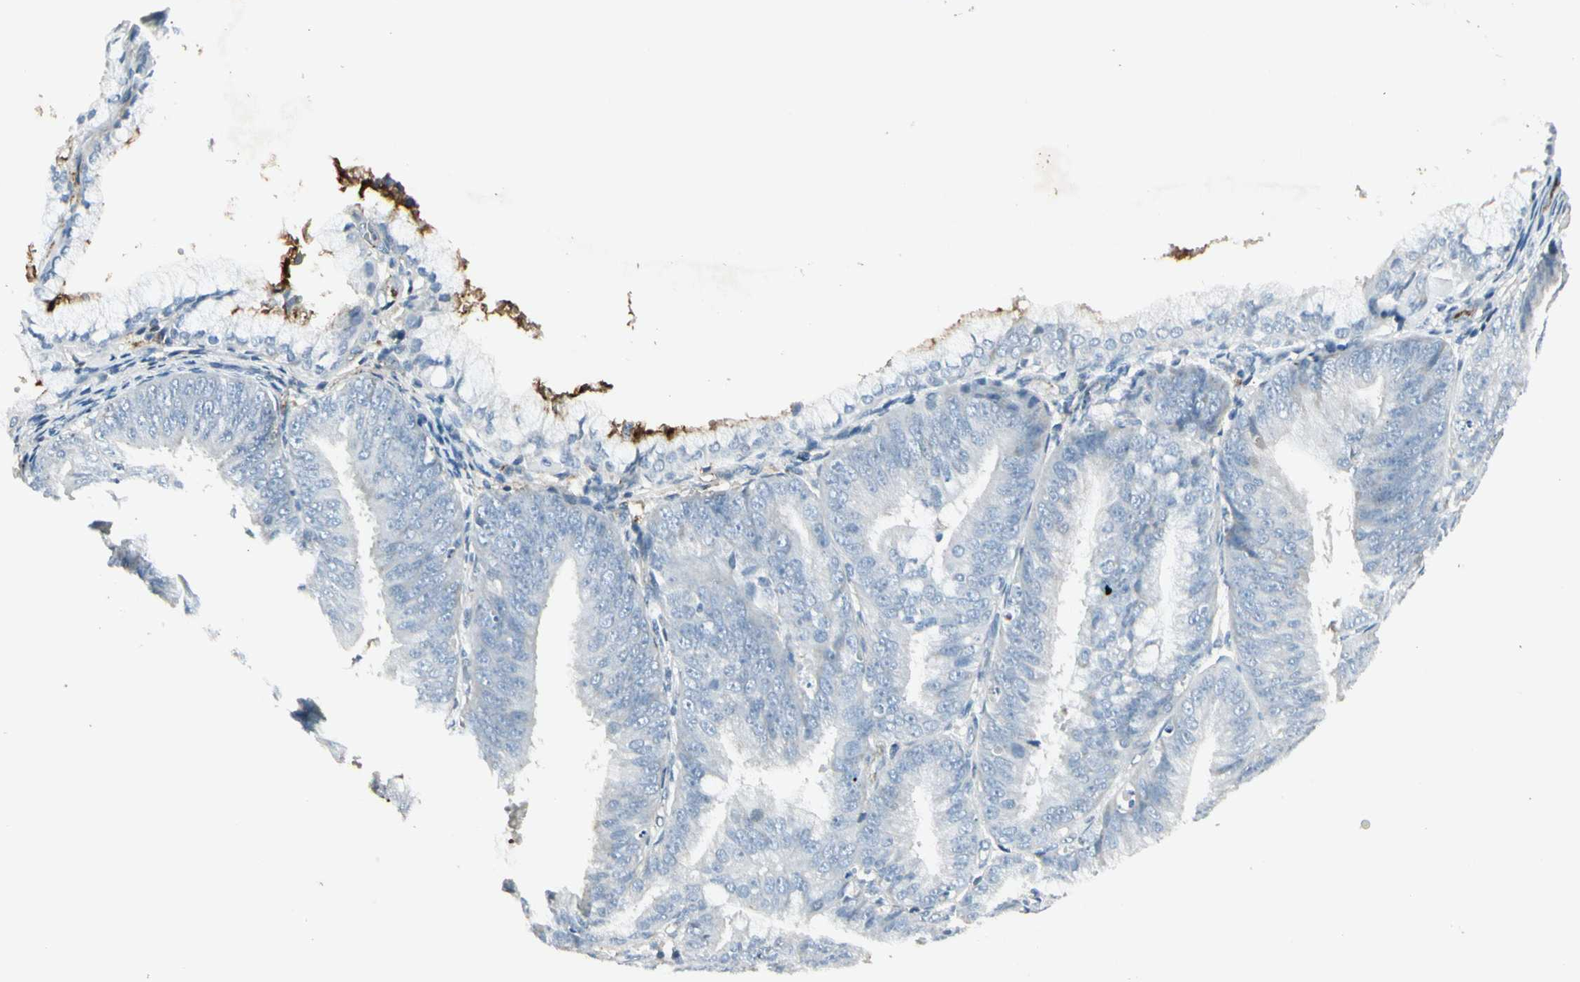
{"staining": {"intensity": "negative", "quantity": "none", "location": "none"}, "tissue": "endometrial cancer", "cell_type": "Tumor cells", "image_type": "cancer", "snomed": [{"axis": "morphology", "description": "Adenocarcinoma, NOS"}, {"axis": "topography", "description": "Endometrium"}], "caption": "The photomicrograph demonstrates no significant staining in tumor cells of endometrial cancer.", "gene": "IGHM", "patient": {"sex": "female", "age": 63}}